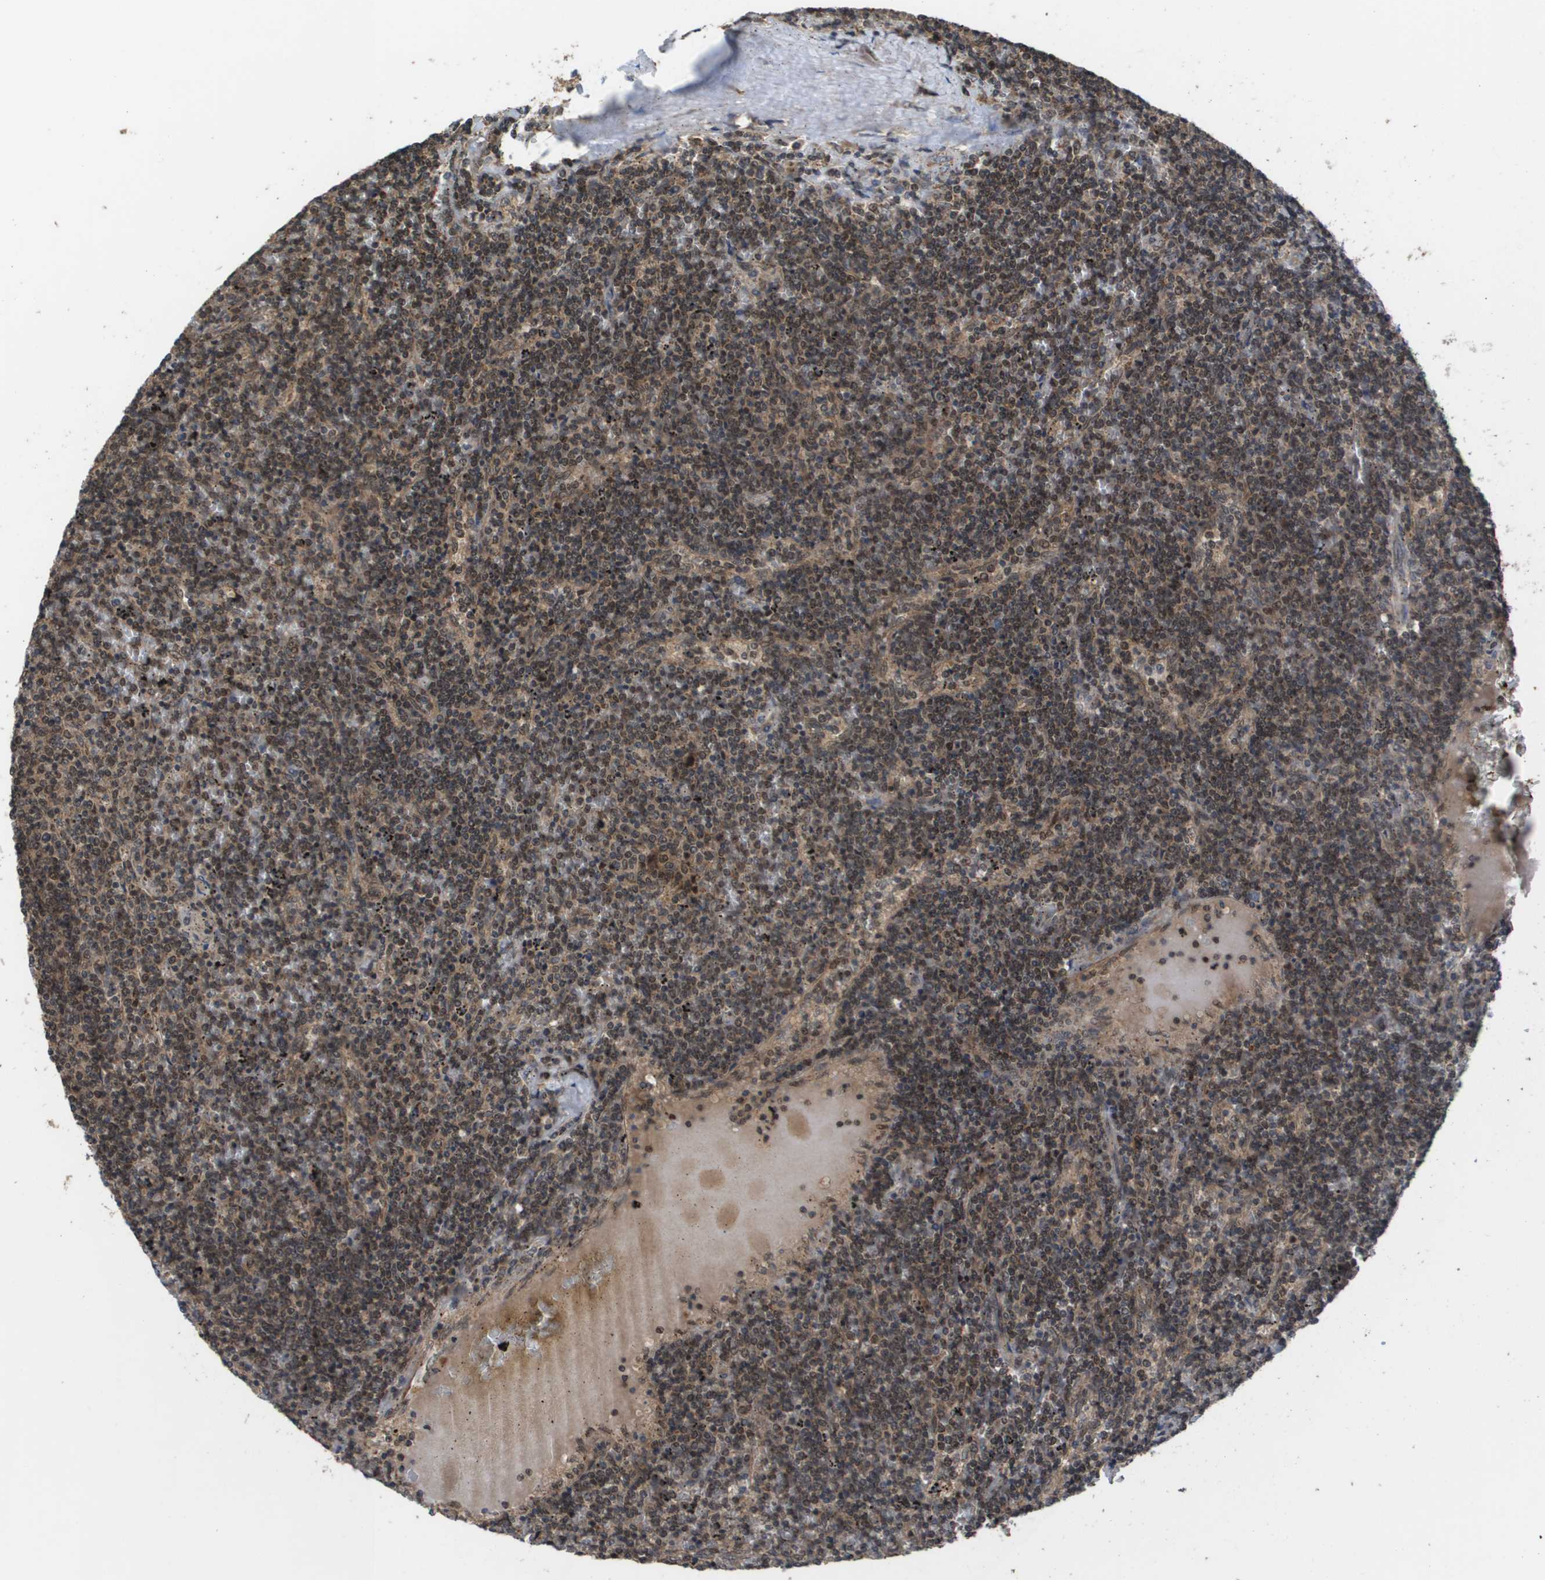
{"staining": {"intensity": "moderate", "quantity": "25%-75%", "location": "cytoplasmic/membranous,nuclear"}, "tissue": "lymphoma", "cell_type": "Tumor cells", "image_type": "cancer", "snomed": [{"axis": "morphology", "description": "Malignant lymphoma, non-Hodgkin's type, Low grade"}, {"axis": "topography", "description": "Spleen"}], "caption": "This is a photomicrograph of immunohistochemistry staining of malignant lymphoma, non-Hodgkin's type (low-grade), which shows moderate expression in the cytoplasmic/membranous and nuclear of tumor cells.", "gene": "RBM38", "patient": {"sex": "female", "age": 50}}